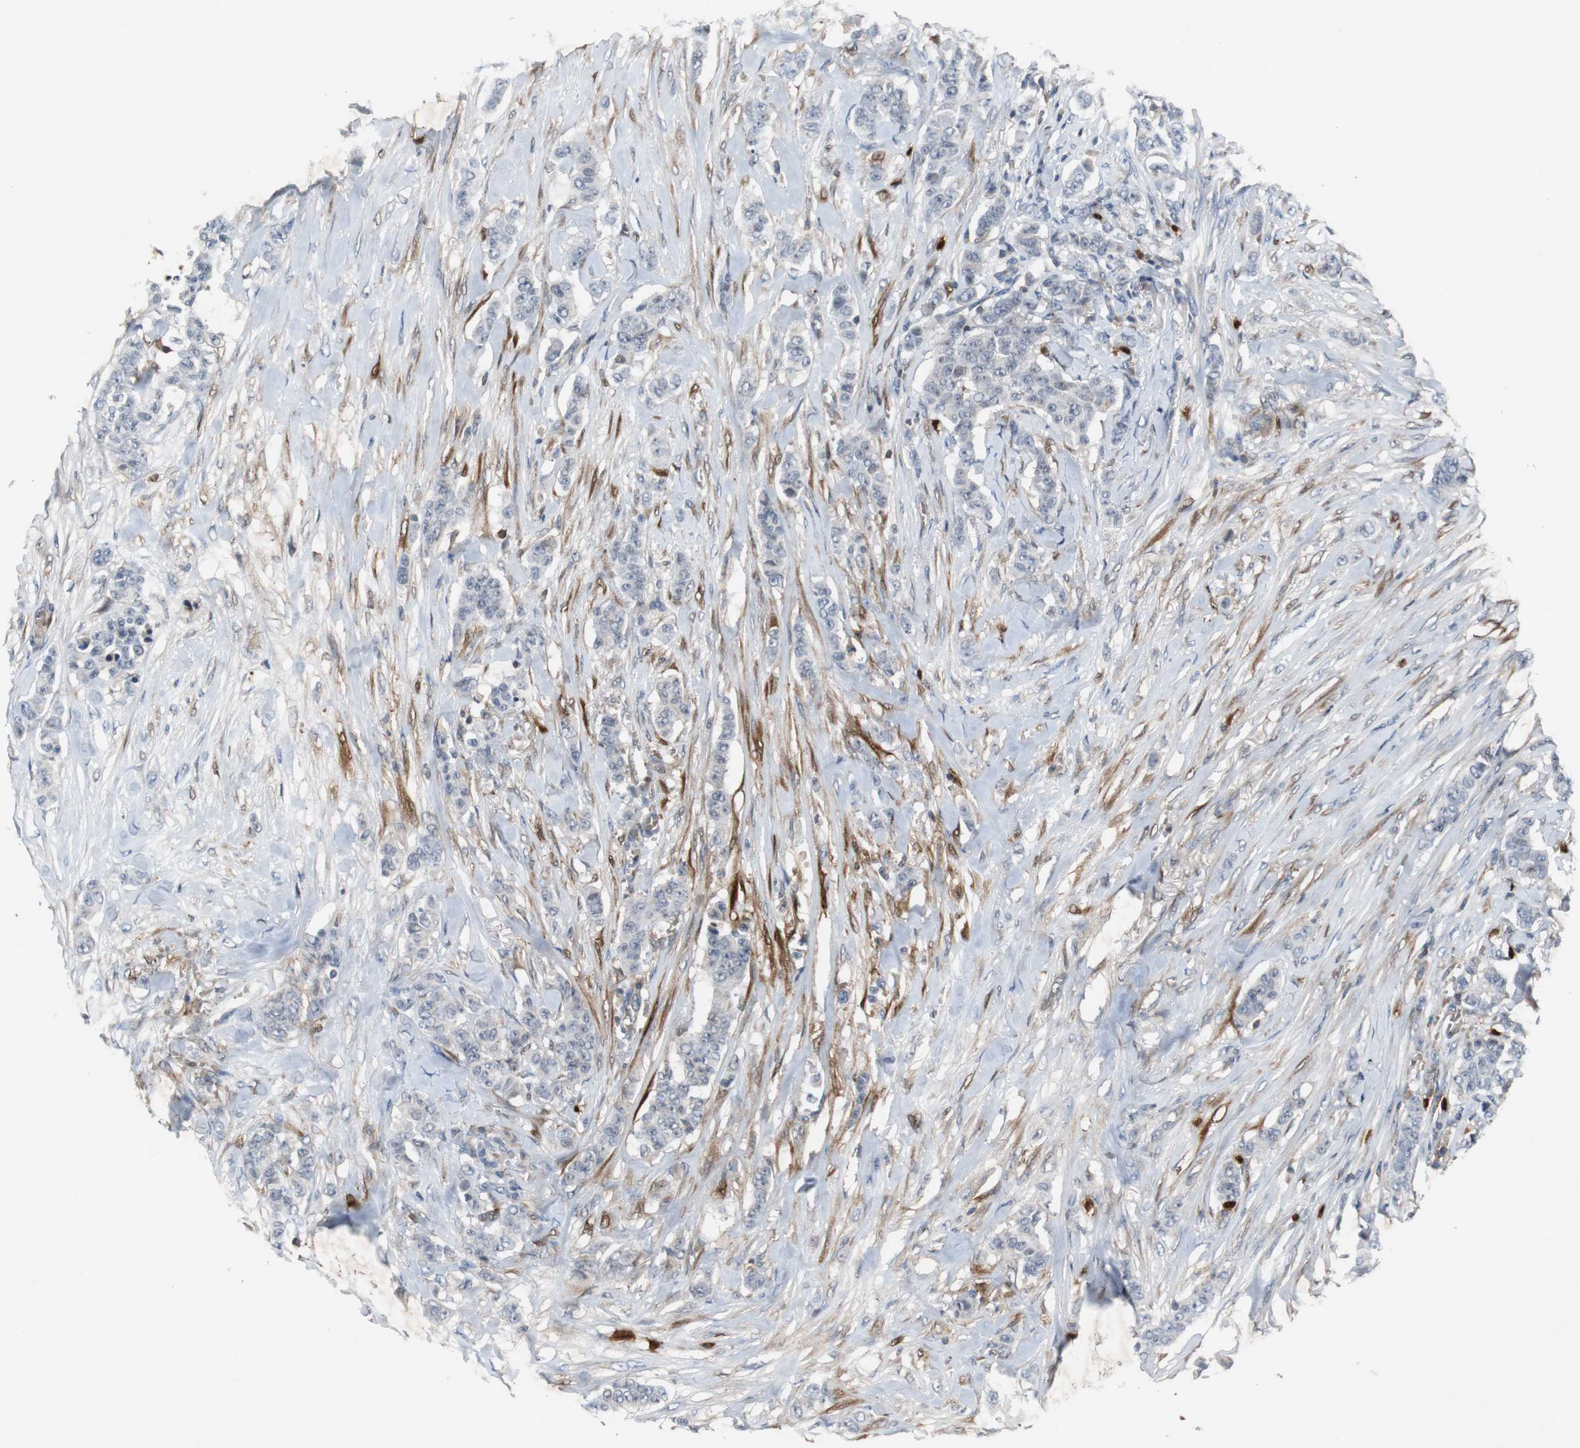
{"staining": {"intensity": "negative", "quantity": "none", "location": "none"}, "tissue": "breast cancer", "cell_type": "Tumor cells", "image_type": "cancer", "snomed": [{"axis": "morphology", "description": "Duct carcinoma"}, {"axis": "topography", "description": "Breast"}], "caption": "Tumor cells are negative for brown protein staining in breast cancer (intraductal carcinoma).", "gene": "CALB2", "patient": {"sex": "female", "age": 40}}